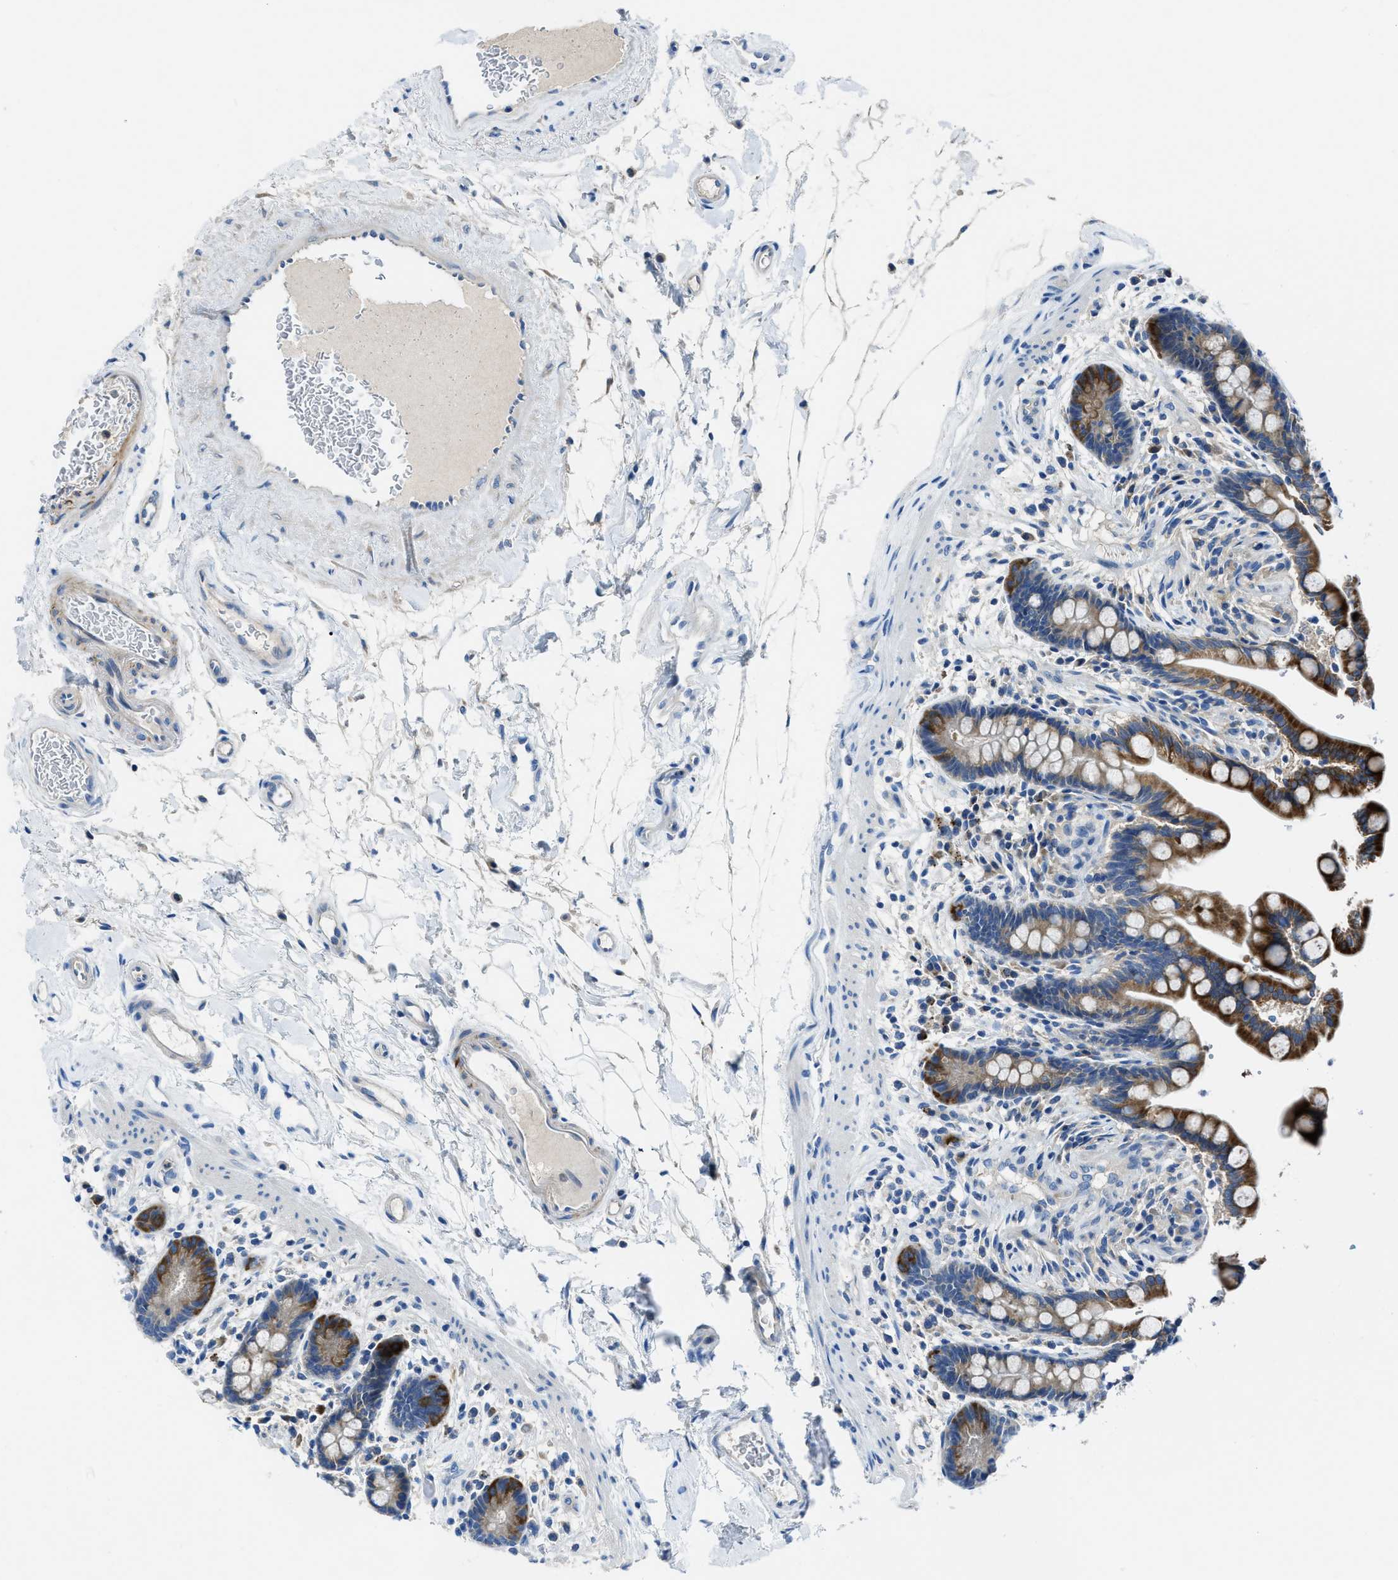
{"staining": {"intensity": "negative", "quantity": "none", "location": "none"}, "tissue": "colon", "cell_type": "Endothelial cells", "image_type": "normal", "snomed": [{"axis": "morphology", "description": "Normal tissue, NOS"}, {"axis": "topography", "description": "Colon"}], "caption": "DAB immunohistochemical staining of benign colon demonstrates no significant expression in endothelial cells.", "gene": "MAP3K20", "patient": {"sex": "male", "age": 73}}